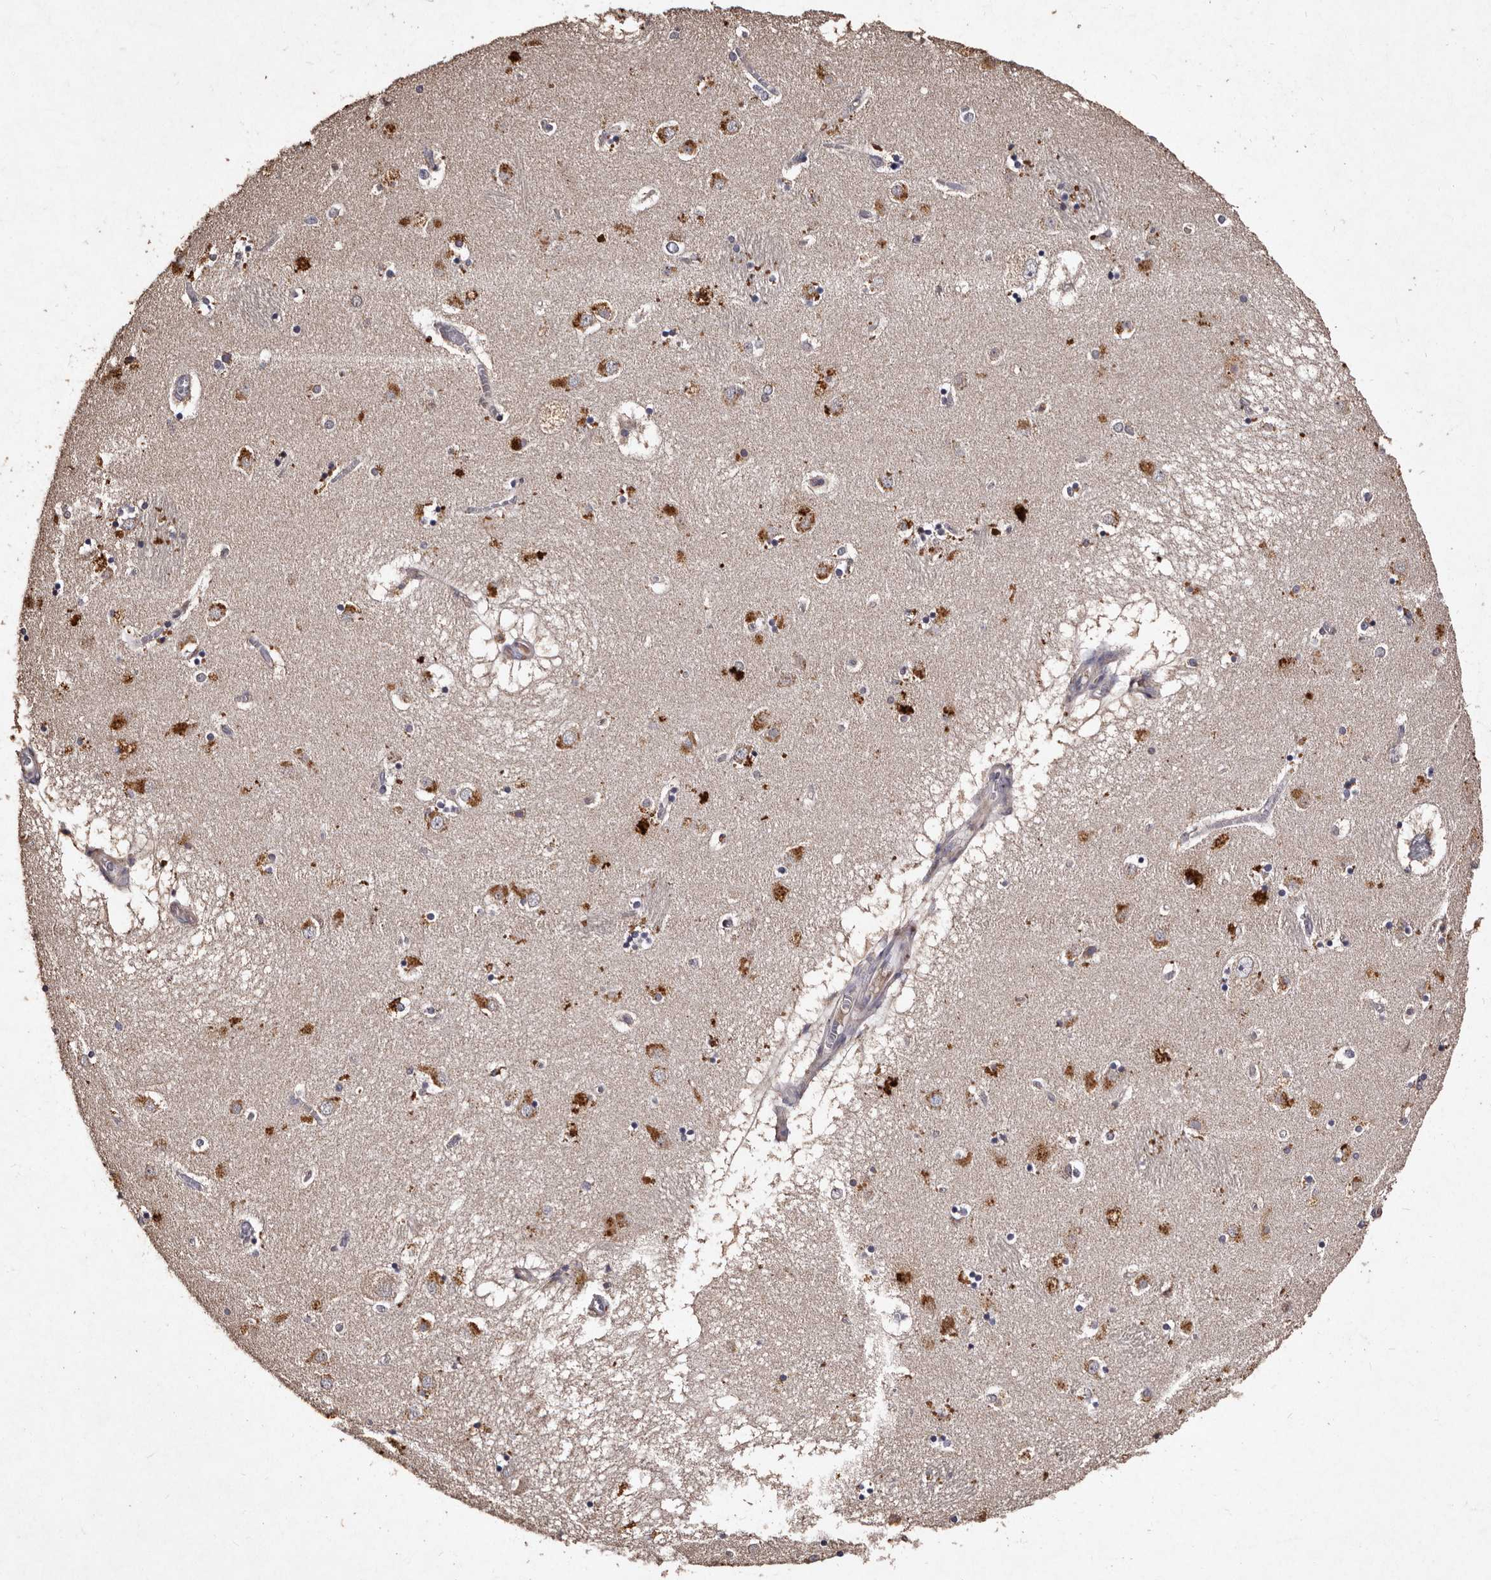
{"staining": {"intensity": "moderate", "quantity": "<25%", "location": "cytoplasmic/membranous"}, "tissue": "caudate", "cell_type": "Glial cells", "image_type": "normal", "snomed": [{"axis": "morphology", "description": "Normal tissue, NOS"}, {"axis": "topography", "description": "Lateral ventricle wall"}], "caption": "This image displays benign caudate stained with immunohistochemistry to label a protein in brown. The cytoplasmic/membranous of glial cells show moderate positivity for the protein. Nuclei are counter-stained blue.", "gene": "TFB1M", "patient": {"sex": "male", "age": 70}}